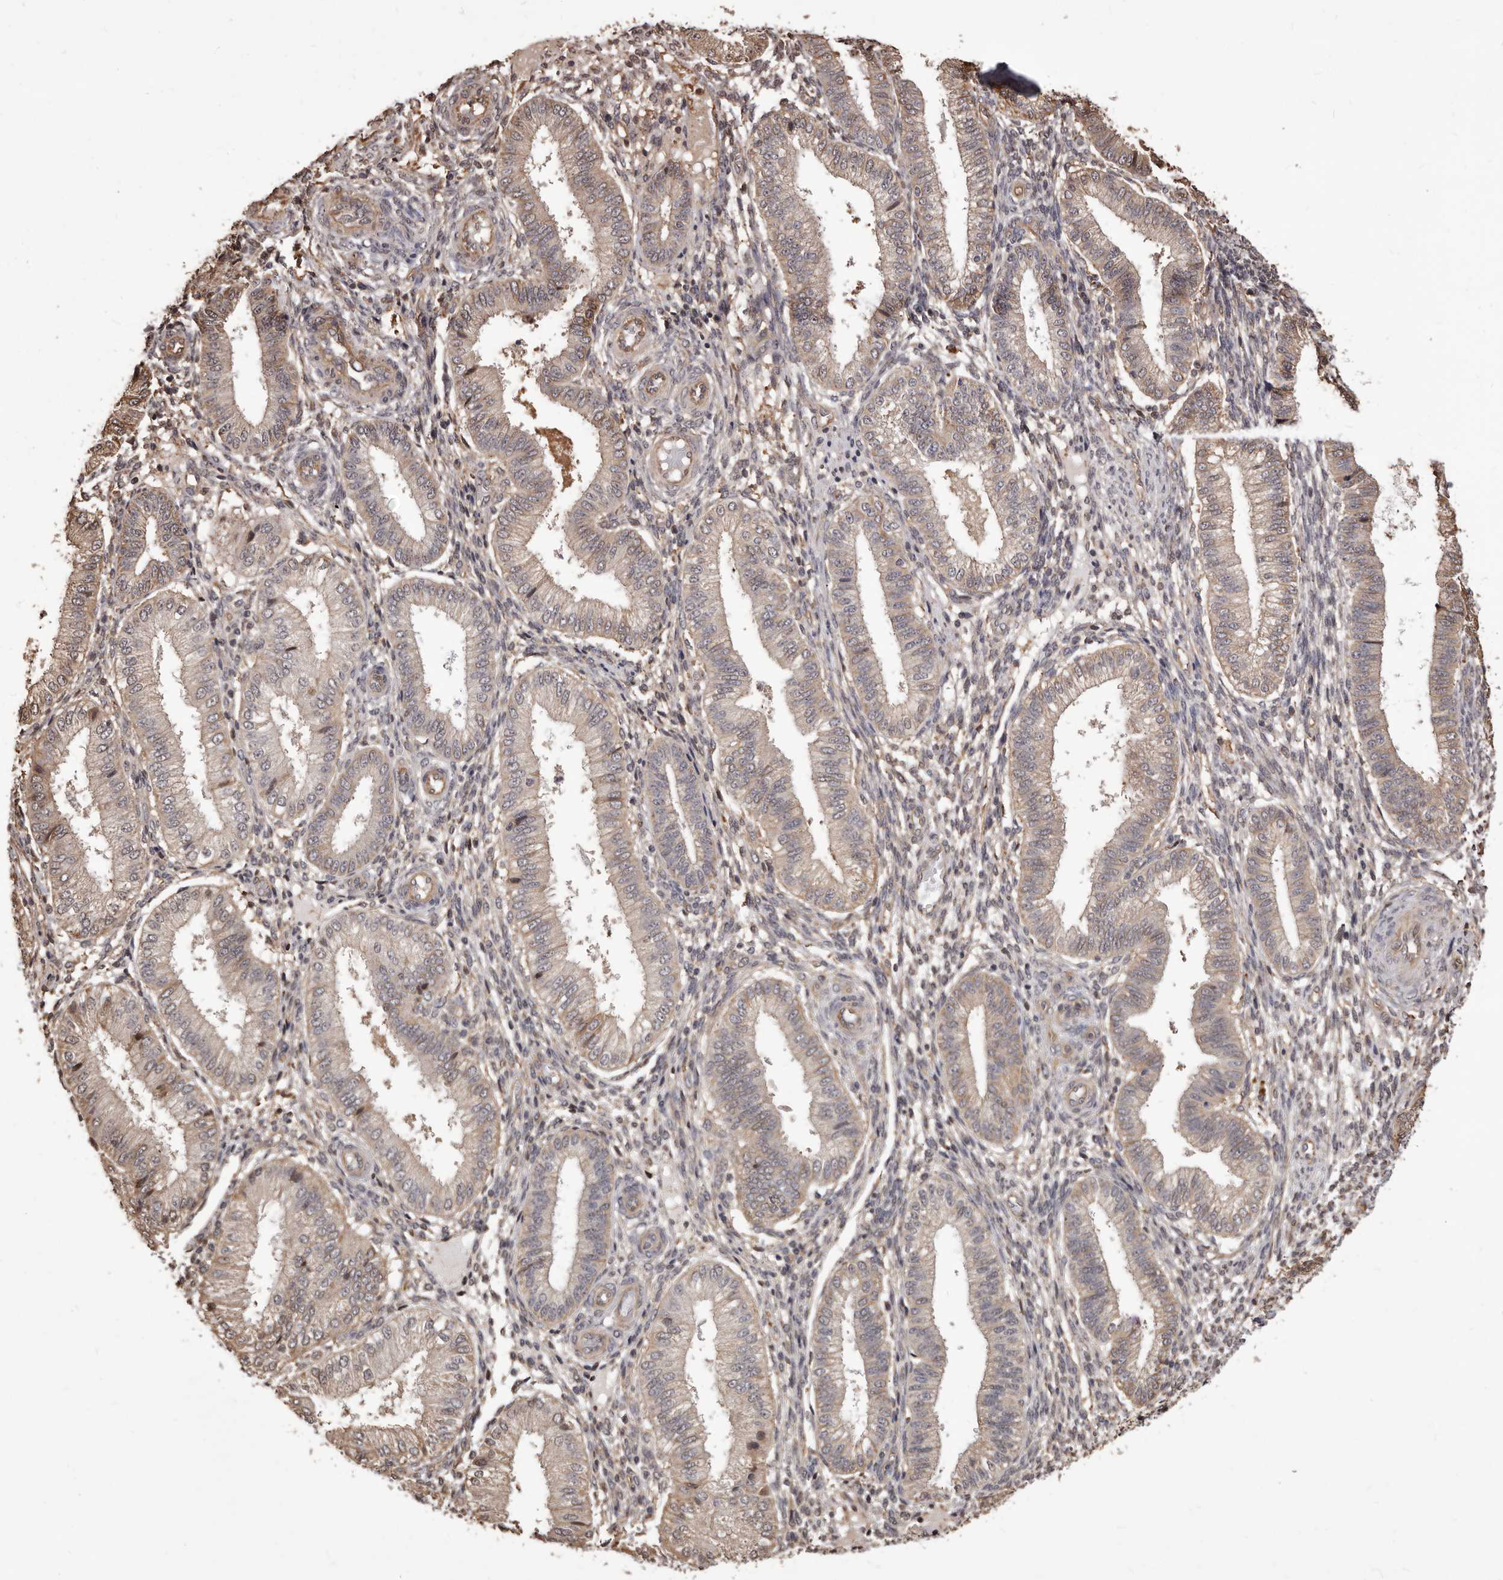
{"staining": {"intensity": "weak", "quantity": "<25%", "location": "cytoplasmic/membranous"}, "tissue": "endometrium", "cell_type": "Cells in endometrial stroma", "image_type": "normal", "snomed": [{"axis": "morphology", "description": "Normal tissue, NOS"}, {"axis": "topography", "description": "Endometrium"}], "caption": "IHC image of benign endometrium: endometrium stained with DAB reveals no significant protein staining in cells in endometrial stroma.", "gene": "ALPK1", "patient": {"sex": "female", "age": 39}}